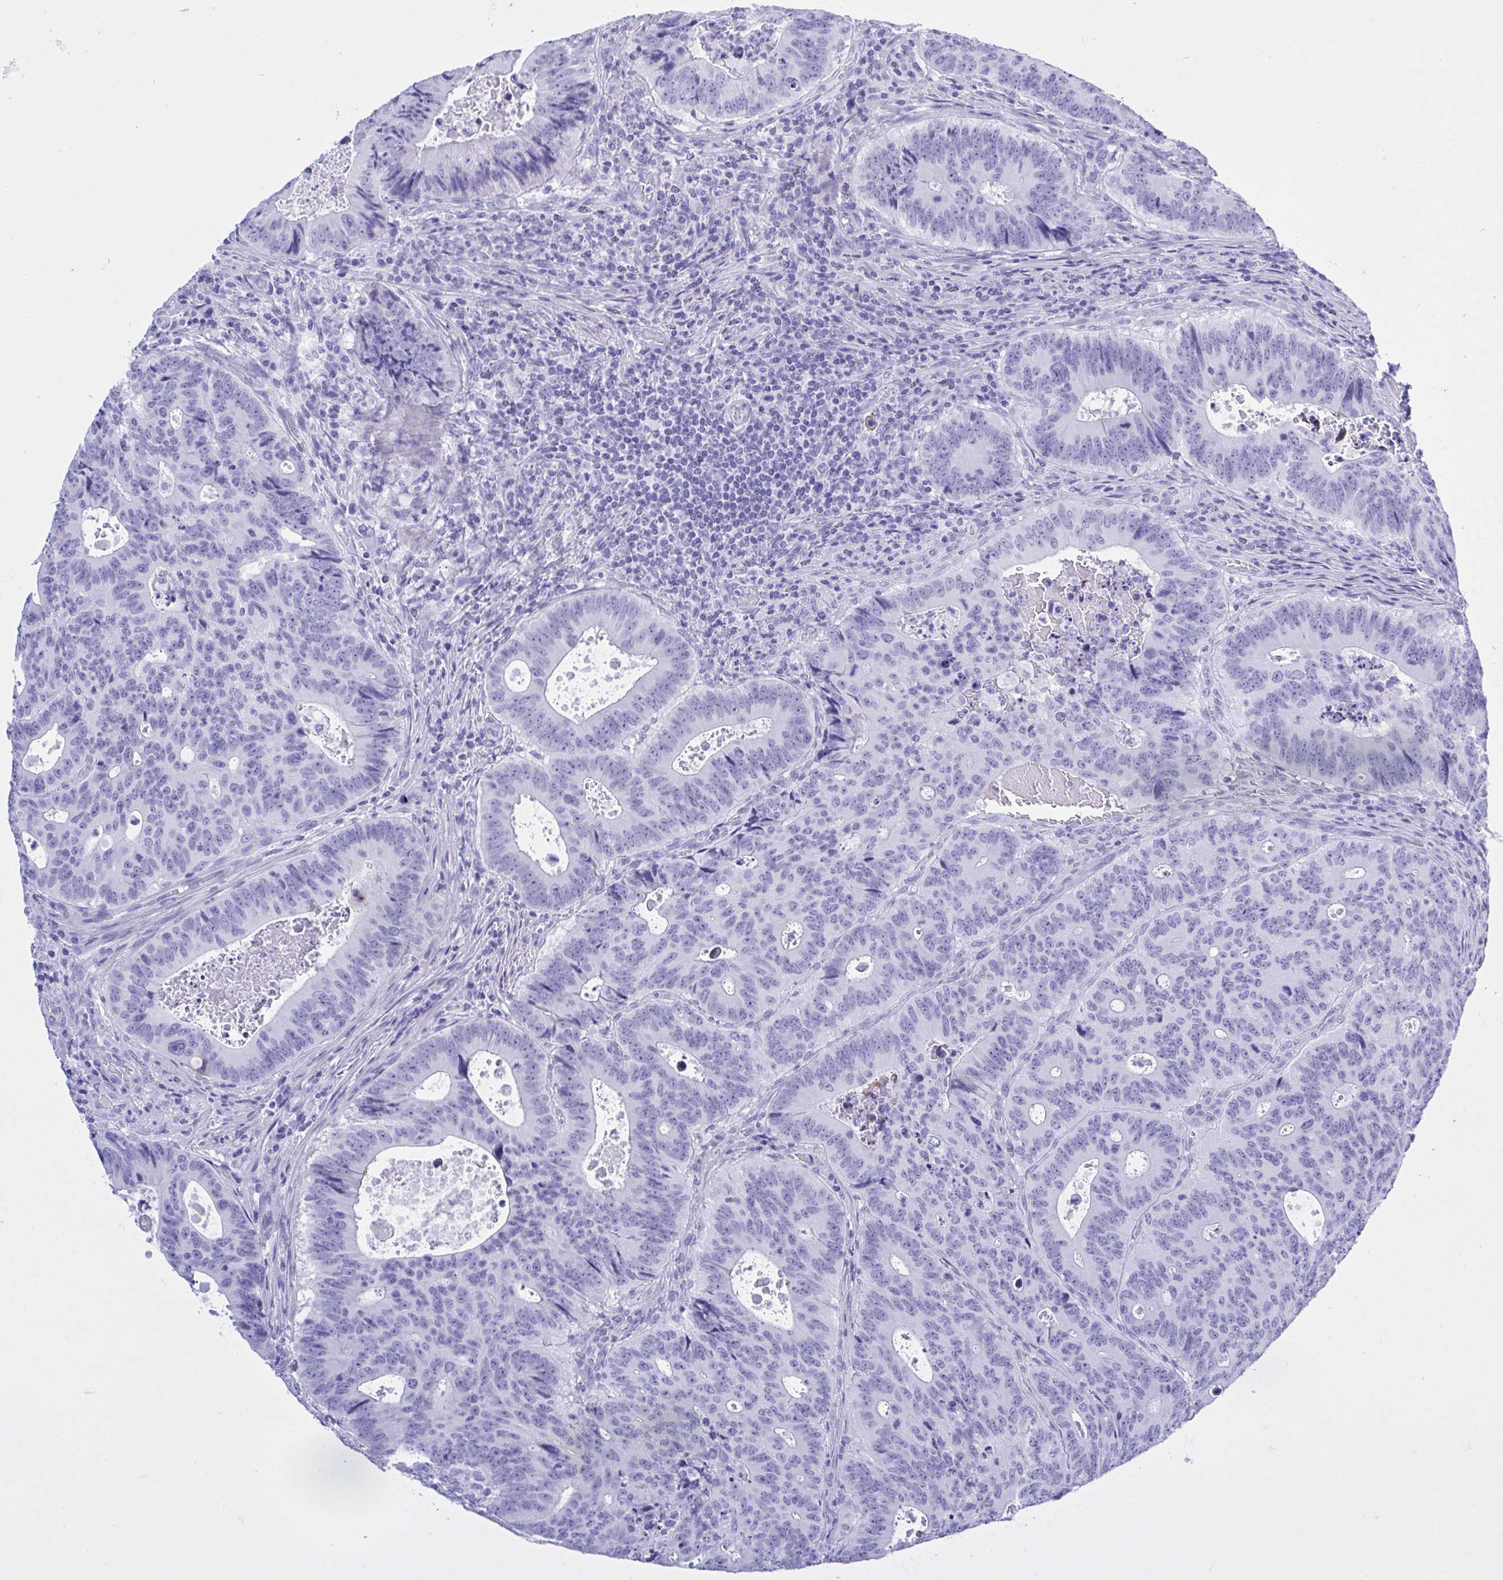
{"staining": {"intensity": "negative", "quantity": "none", "location": "none"}, "tissue": "colorectal cancer", "cell_type": "Tumor cells", "image_type": "cancer", "snomed": [{"axis": "morphology", "description": "Adenocarcinoma, NOS"}, {"axis": "topography", "description": "Colon"}], "caption": "Immunohistochemistry (IHC) of colorectal cancer (adenocarcinoma) reveals no staining in tumor cells.", "gene": "BEX5", "patient": {"sex": "male", "age": 62}}